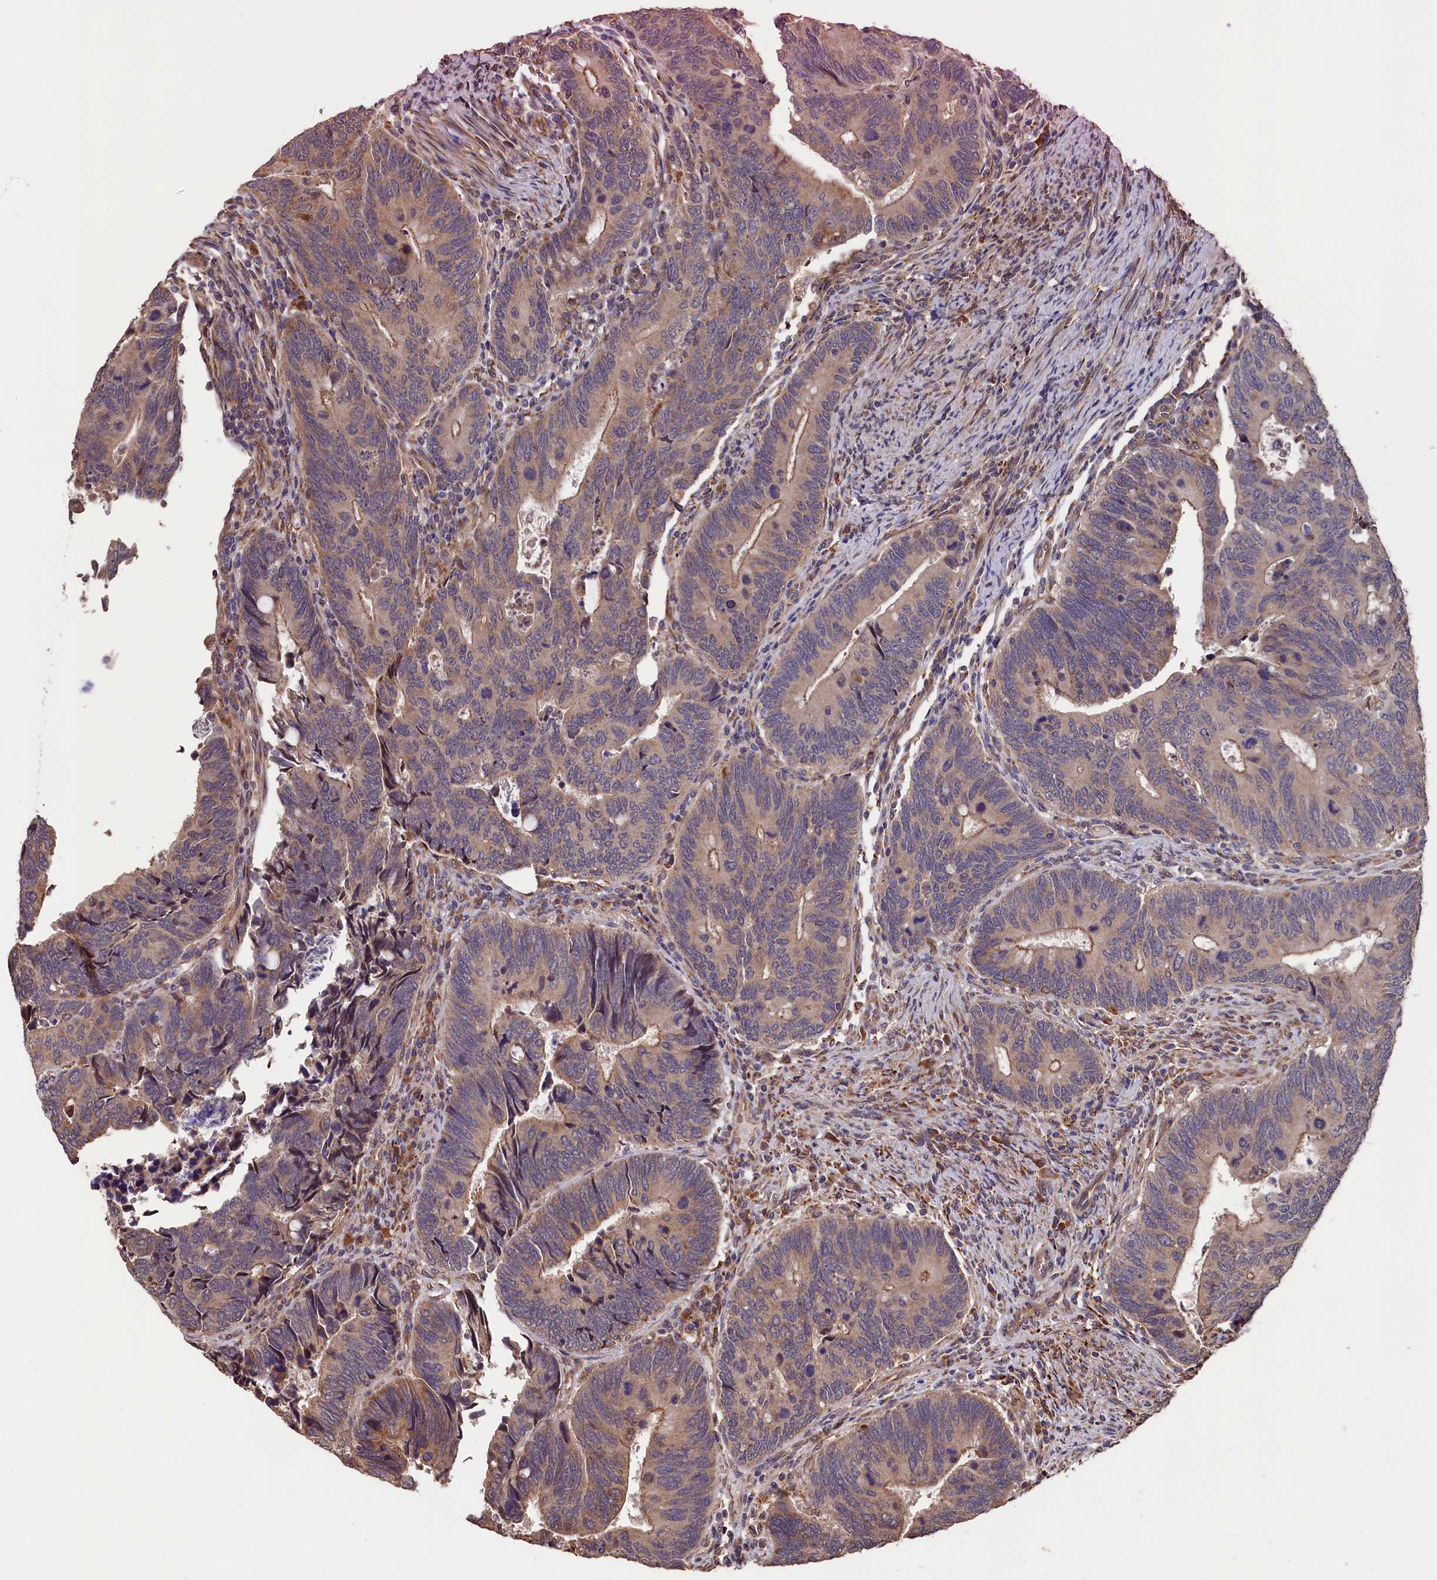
{"staining": {"intensity": "weak", "quantity": ">75%", "location": "cytoplasmic/membranous"}, "tissue": "colorectal cancer", "cell_type": "Tumor cells", "image_type": "cancer", "snomed": [{"axis": "morphology", "description": "Adenocarcinoma, NOS"}, {"axis": "topography", "description": "Colon"}], "caption": "Adenocarcinoma (colorectal) stained for a protein exhibits weak cytoplasmic/membranous positivity in tumor cells. (Stains: DAB (3,3'-diaminobenzidine) in brown, nuclei in blue, Microscopy: brightfield microscopy at high magnification).", "gene": "SLC12A4", "patient": {"sex": "male", "age": 87}}